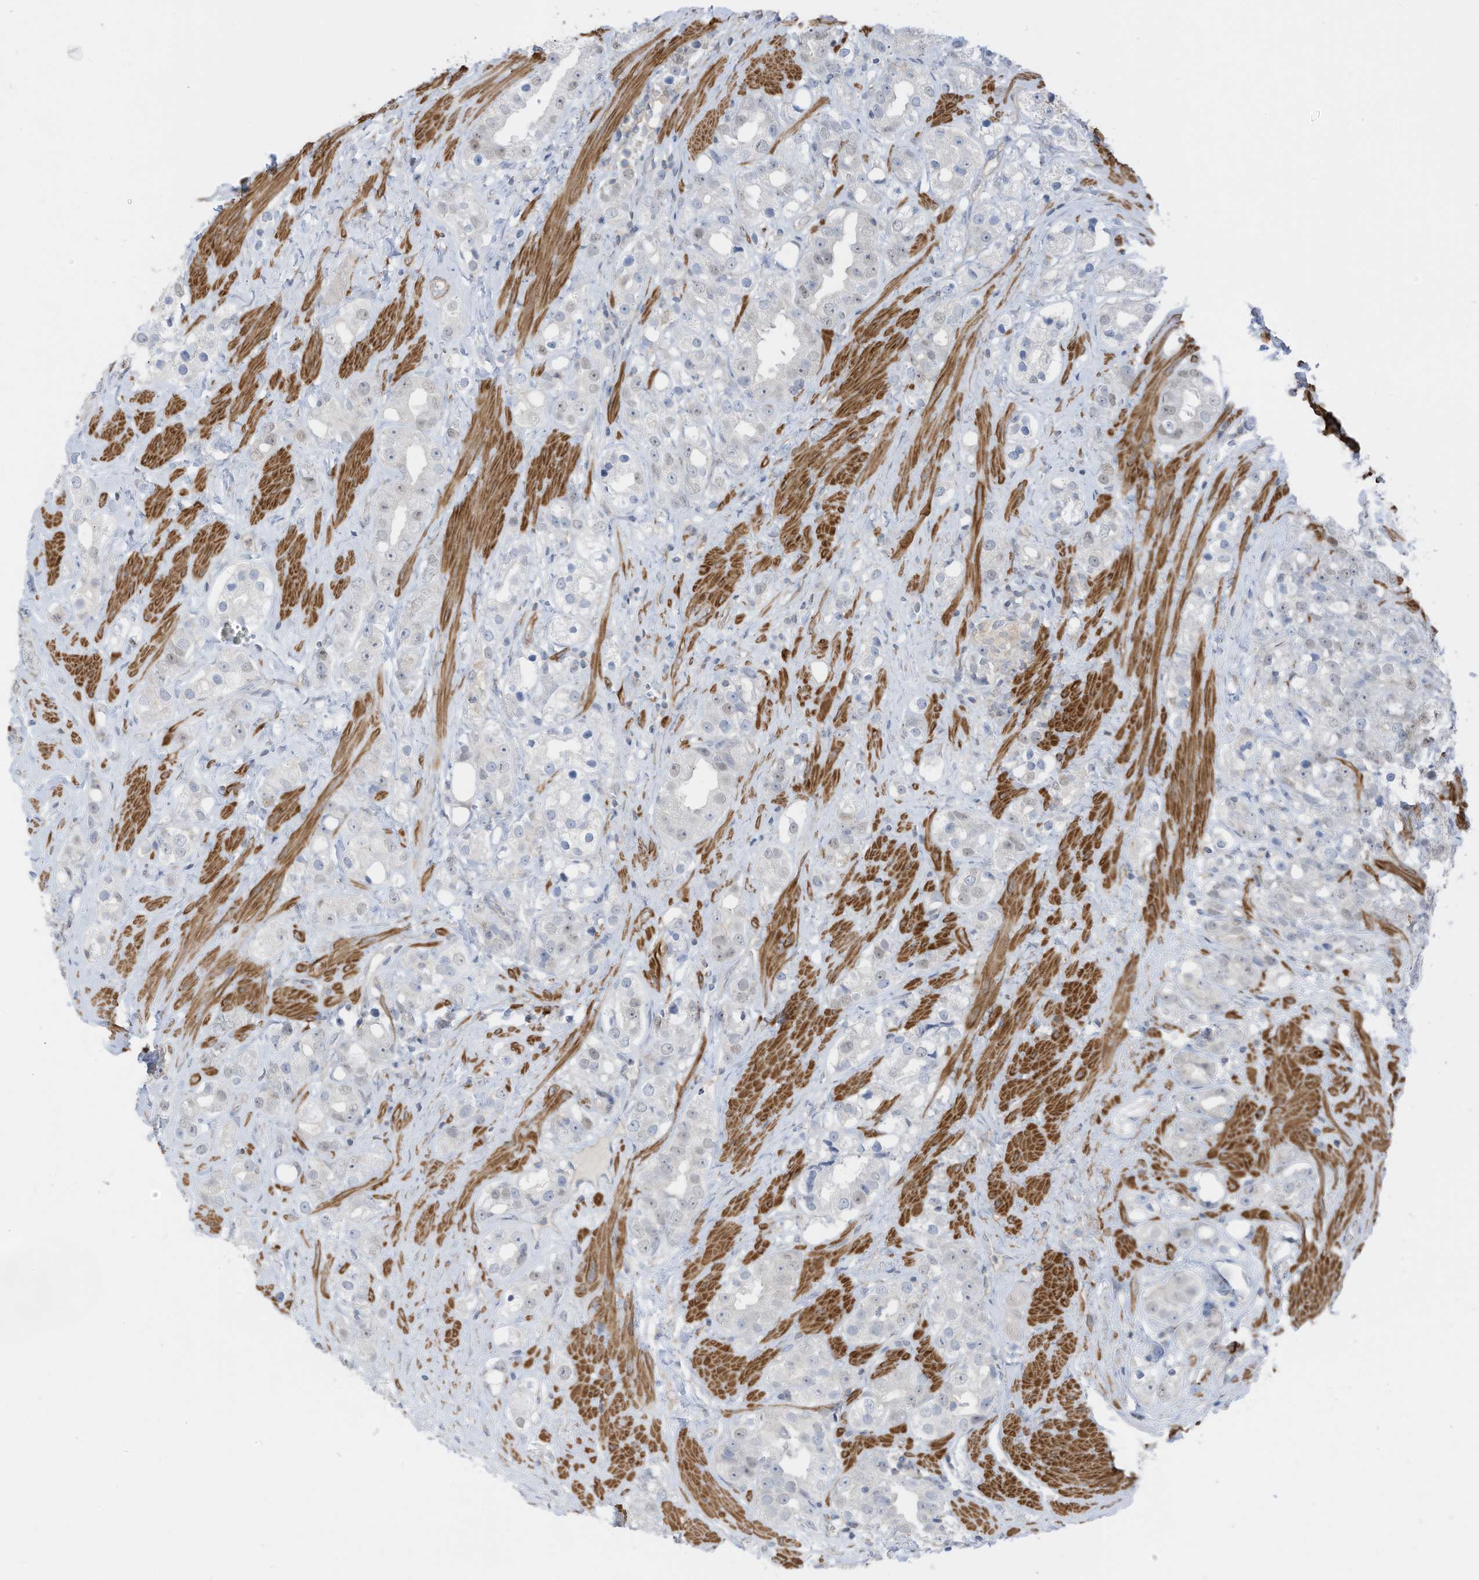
{"staining": {"intensity": "negative", "quantity": "none", "location": "none"}, "tissue": "prostate cancer", "cell_type": "Tumor cells", "image_type": "cancer", "snomed": [{"axis": "morphology", "description": "Adenocarcinoma, NOS"}, {"axis": "topography", "description": "Prostate"}], "caption": "Tumor cells are negative for brown protein staining in prostate cancer. Nuclei are stained in blue.", "gene": "ZNF846", "patient": {"sex": "male", "age": 79}}